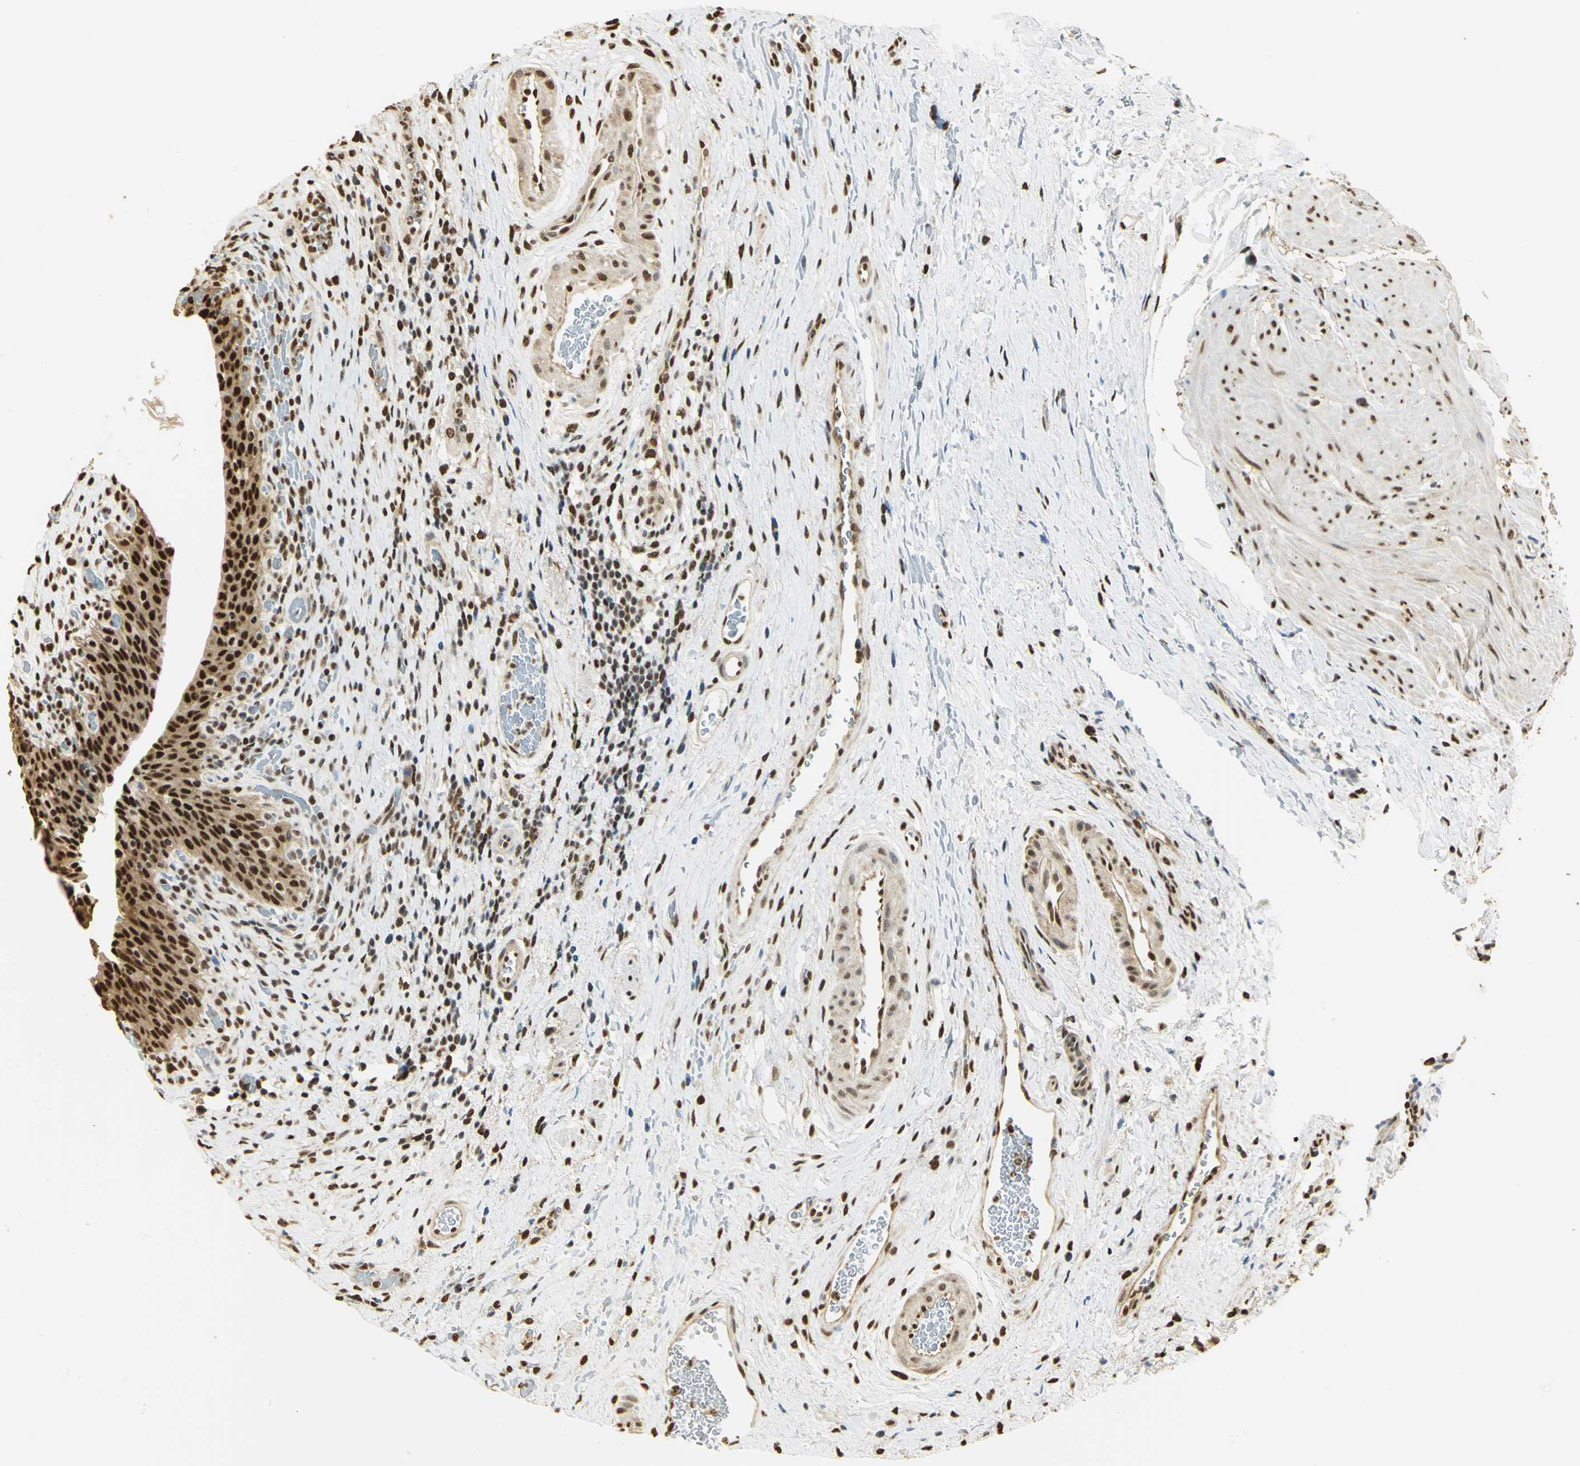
{"staining": {"intensity": "strong", "quantity": ">75%", "location": "cytoplasmic/membranous,nuclear"}, "tissue": "urinary bladder", "cell_type": "Urothelial cells", "image_type": "normal", "snomed": [{"axis": "morphology", "description": "Normal tissue, NOS"}, {"axis": "morphology", "description": "Urothelial carcinoma, High grade"}, {"axis": "topography", "description": "Urinary bladder"}], "caption": "Brown immunohistochemical staining in benign human urinary bladder demonstrates strong cytoplasmic/membranous,nuclear staining in about >75% of urothelial cells.", "gene": "SET", "patient": {"sex": "male", "age": 51}}